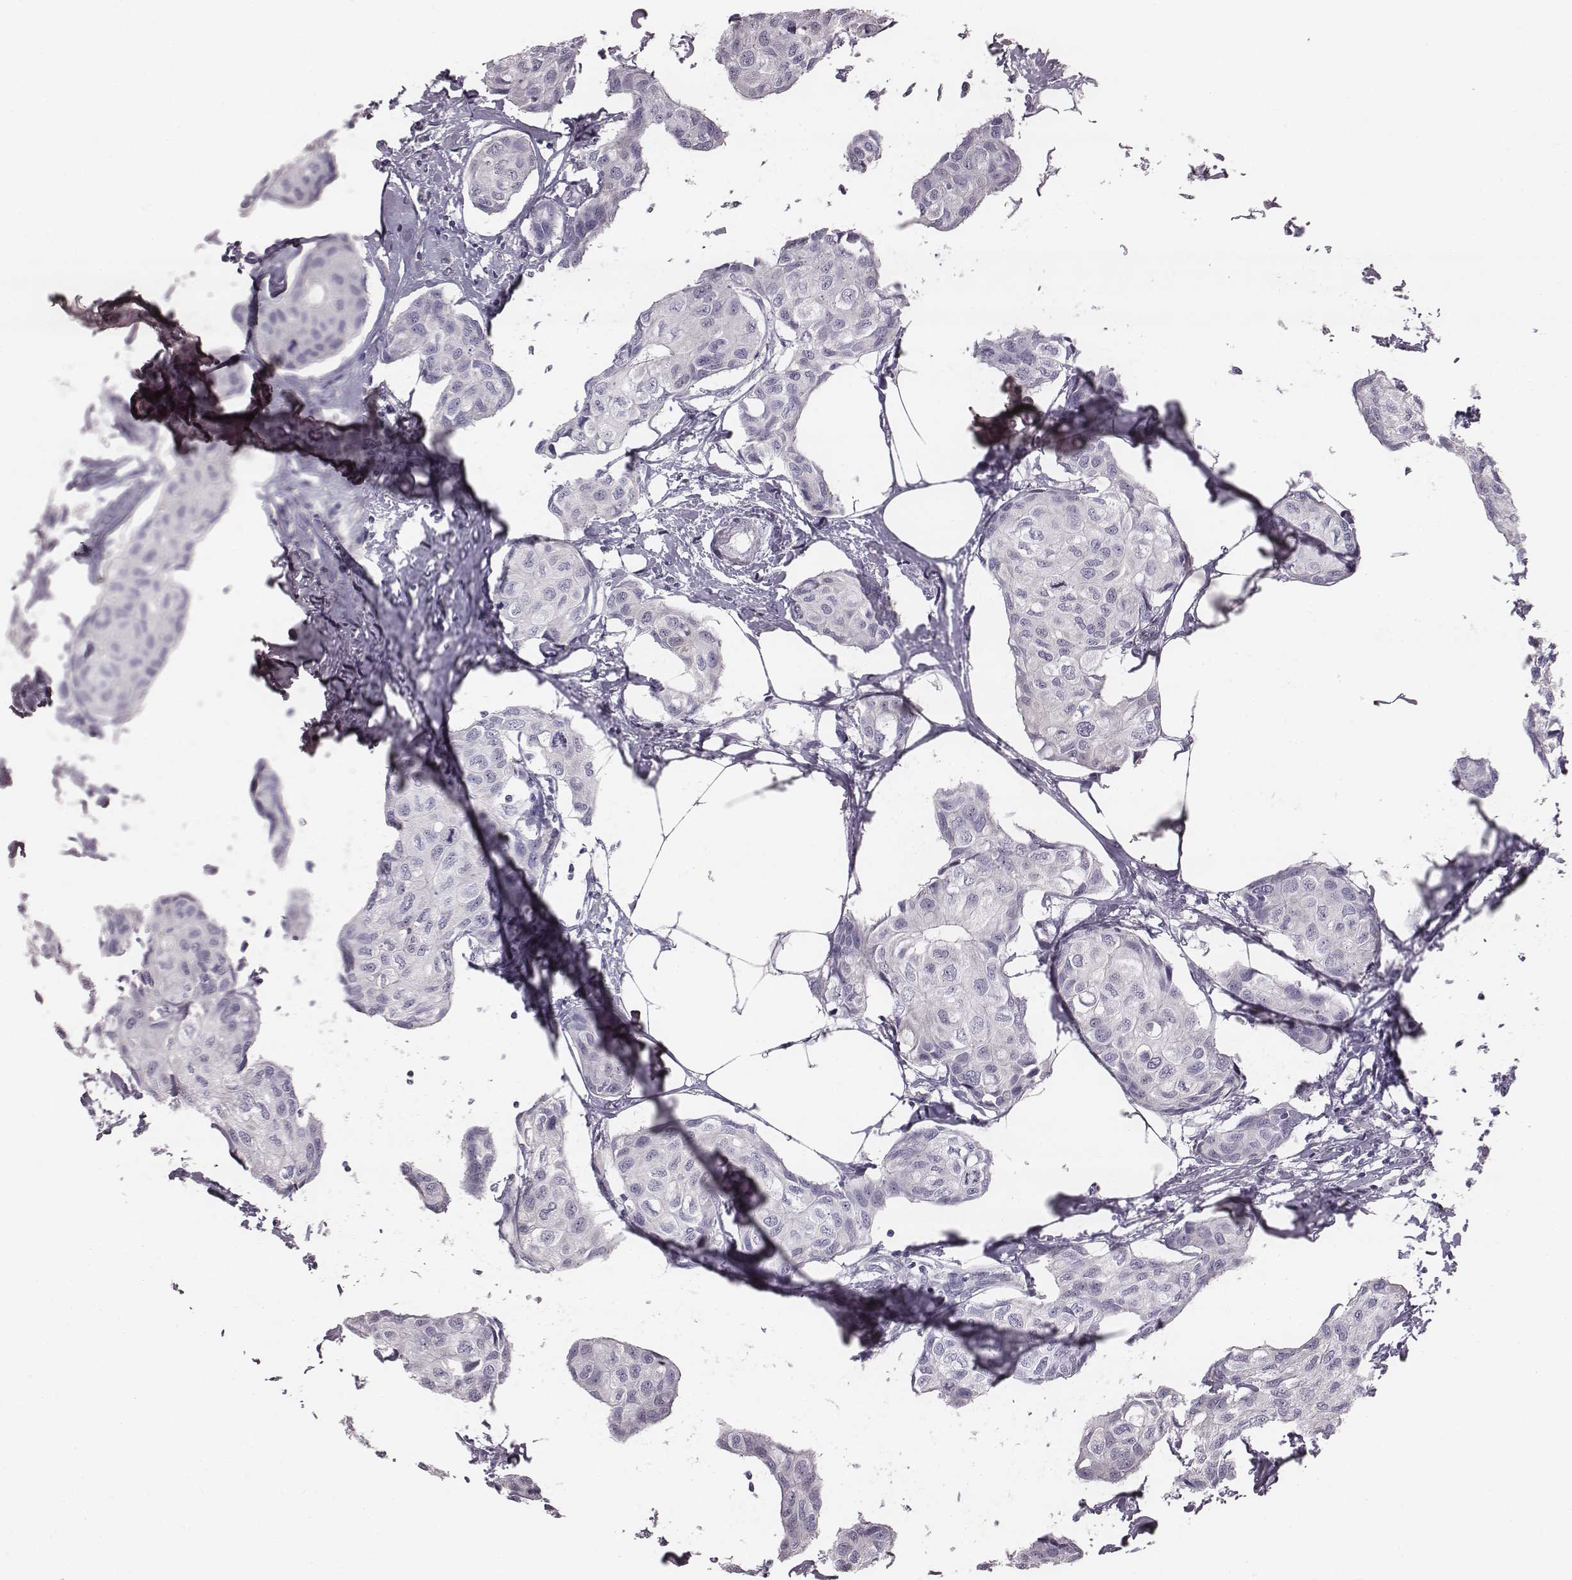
{"staining": {"intensity": "negative", "quantity": "none", "location": "none"}, "tissue": "breast cancer", "cell_type": "Tumor cells", "image_type": "cancer", "snomed": [{"axis": "morphology", "description": "Duct carcinoma"}, {"axis": "topography", "description": "Breast"}], "caption": "This micrograph is of breast cancer stained with immunohistochemistry to label a protein in brown with the nuclei are counter-stained blue. There is no staining in tumor cells. (DAB immunohistochemistry (IHC) visualized using brightfield microscopy, high magnification).", "gene": "PDE8B", "patient": {"sex": "female", "age": 80}}